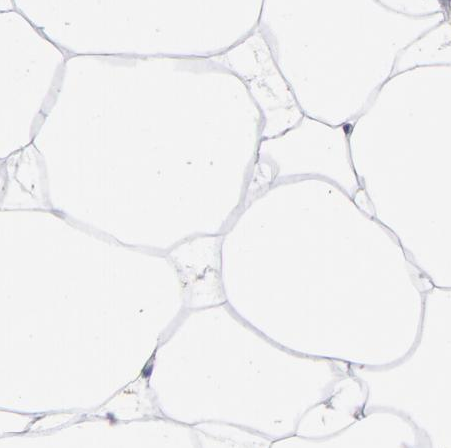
{"staining": {"intensity": "negative", "quantity": "none", "location": "none"}, "tissue": "adipose tissue", "cell_type": "Adipocytes", "image_type": "normal", "snomed": [{"axis": "morphology", "description": "Normal tissue, NOS"}, {"axis": "morphology", "description": "Duct carcinoma"}, {"axis": "topography", "description": "Breast"}, {"axis": "topography", "description": "Adipose tissue"}], "caption": "Adipocytes are negative for brown protein staining in normal adipose tissue. Nuclei are stained in blue.", "gene": "MTHFD2", "patient": {"sex": "female", "age": 37}}